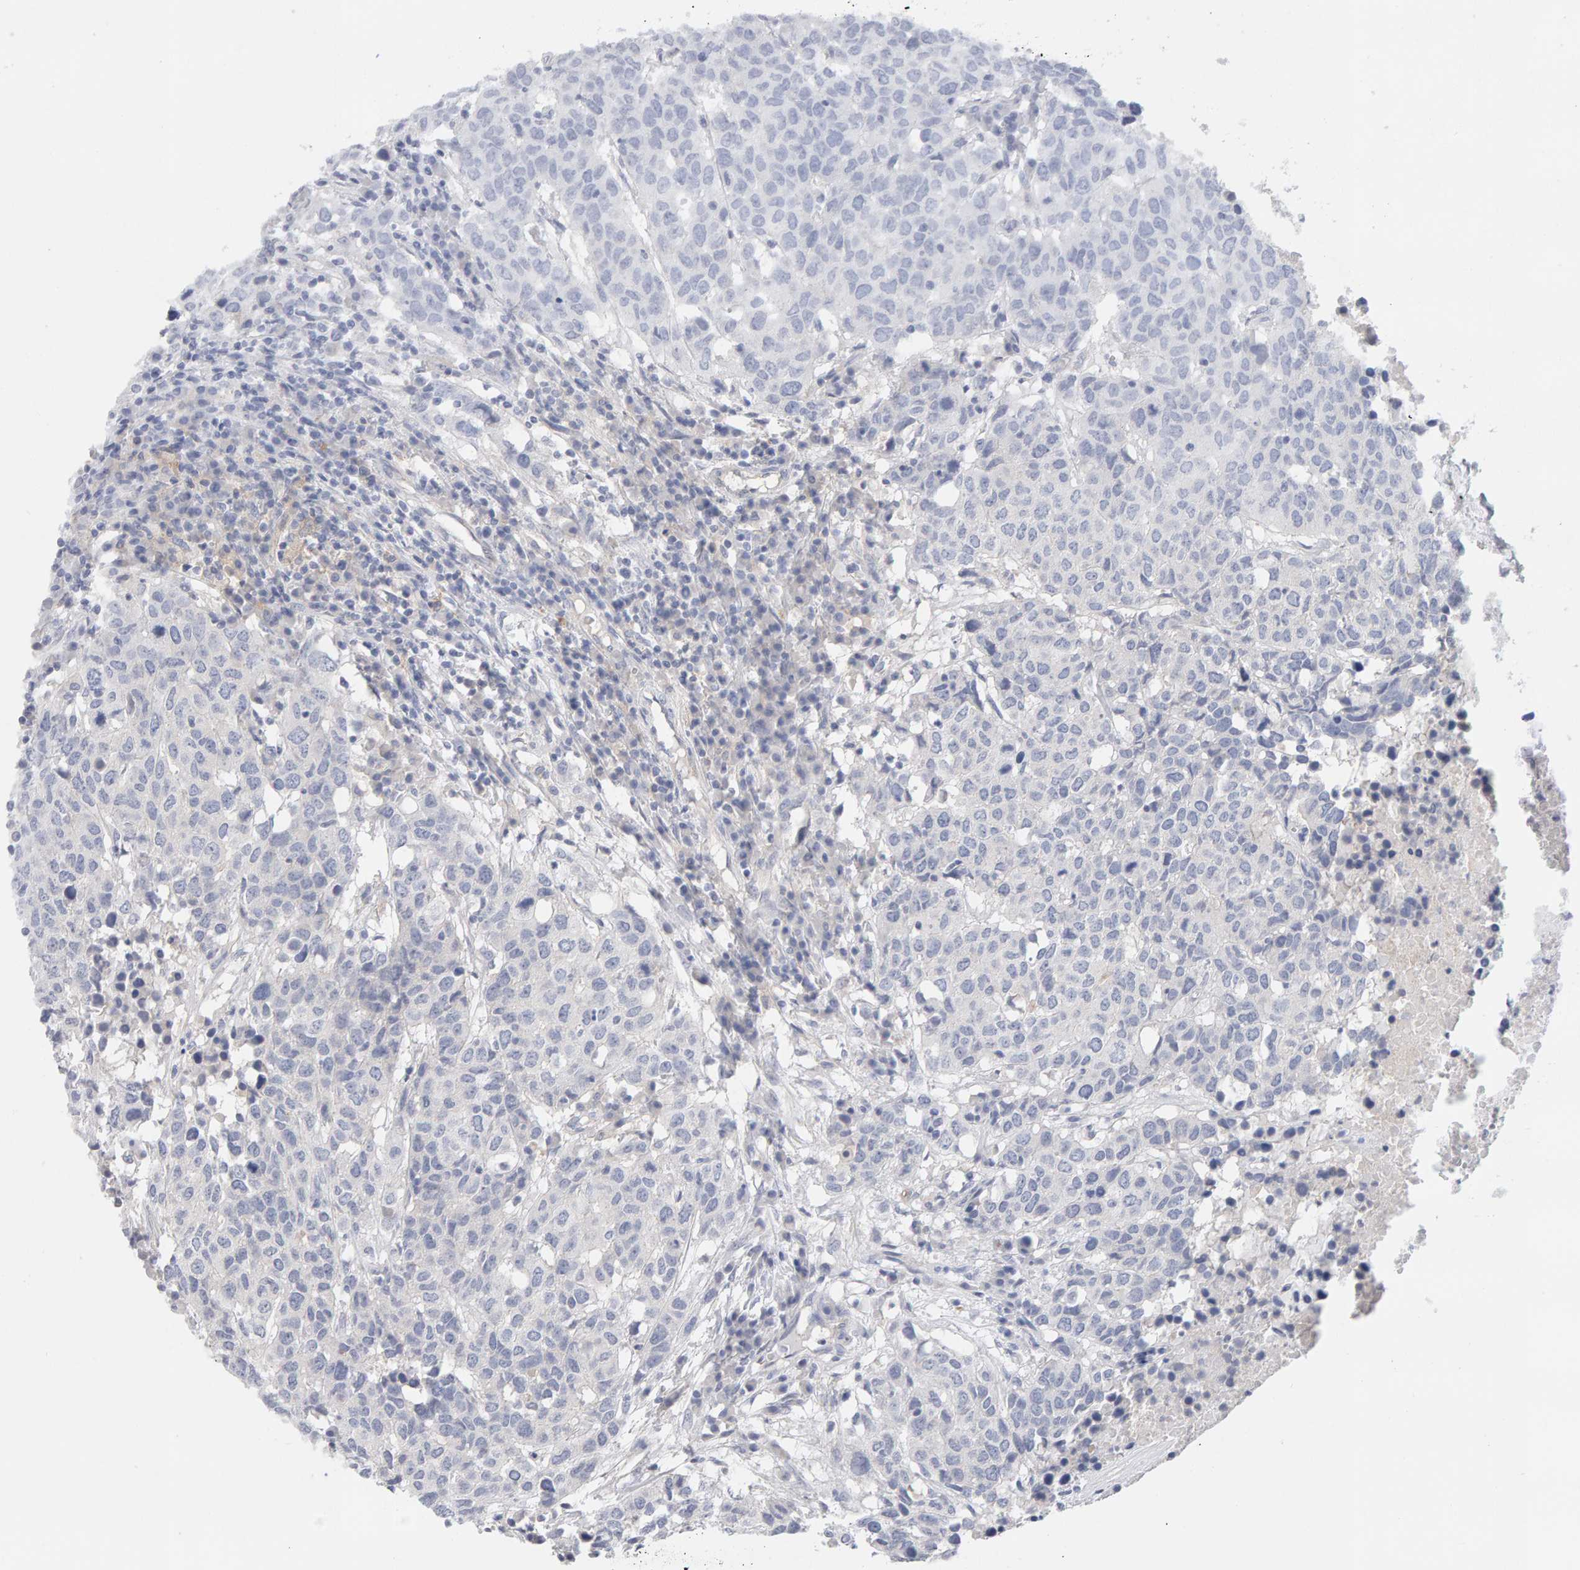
{"staining": {"intensity": "negative", "quantity": "none", "location": "none"}, "tissue": "head and neck cancer", "cell_type": "Tumor cells", "image_type": "cancer", "snomed": [{"axis": "morphology", "description": "Squamous cell carcinoma, NOS"}, {"axis": "topography", "description": "Head-Neck"}], "caption": "This is an immunohistochemistry (IHC) photomicrograph of head and neck cancer. There is no positivity in tumor cells.", "gene": "METRNL", "patient": {"sex": "male", "age": 66}}